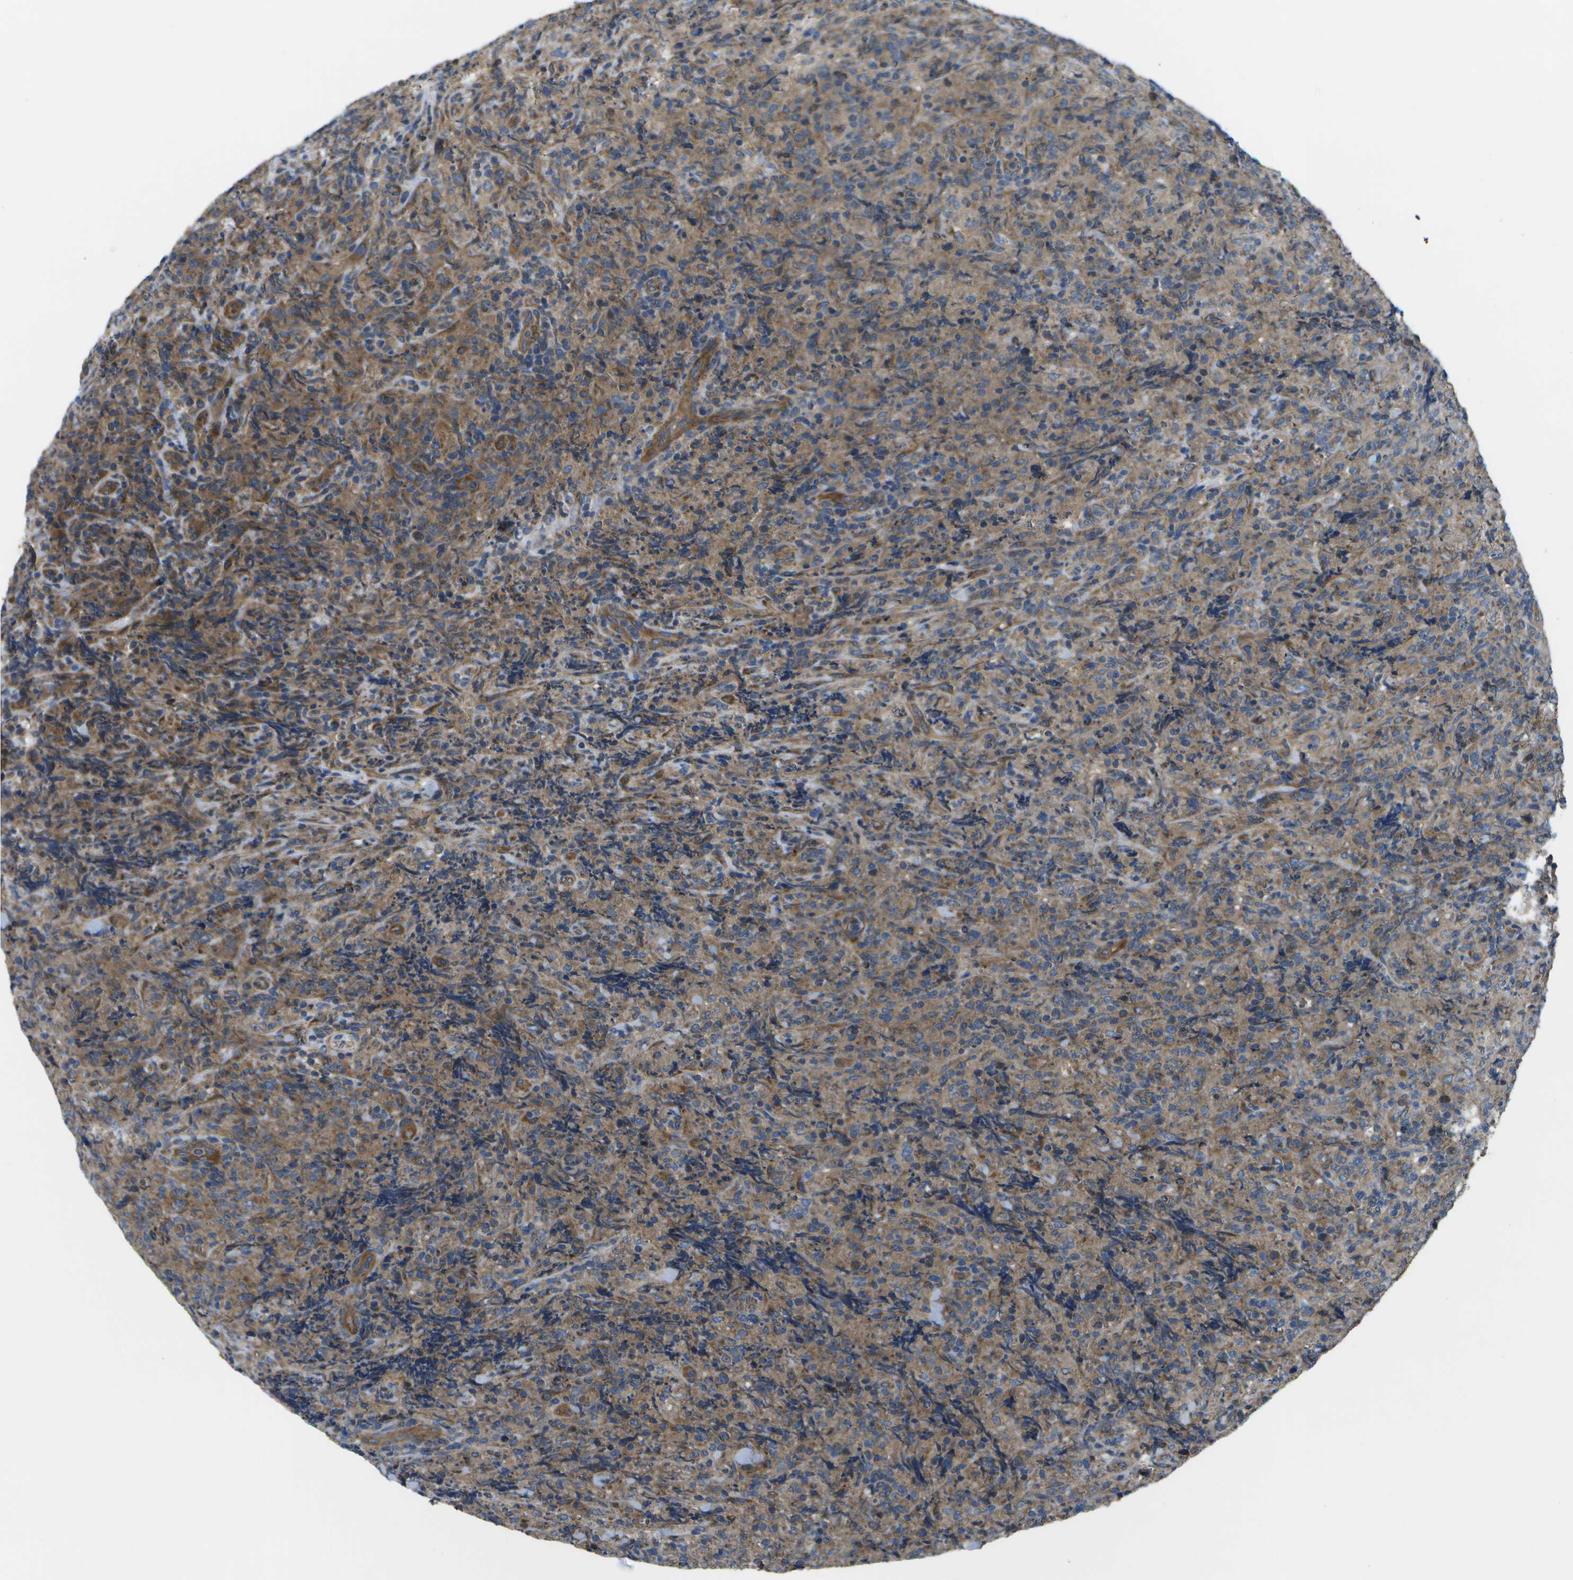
{"staining": {"intensity": "moderate", "quantity": ">75%", "location": "cytoplasmic/membranous"}, "tissue": "lymphoma", "cell_type": "Tumor cells", "image_type": "cancer", "snomed": [{"axis": "morphology", "description": "Malignant lymphoma, non-Hodgkin's type, High grade"}, {"axis": "topography", "description": "Tonsil"}], "caption": "High-grade malignant lymphoma, non-Hodgkin's type stained with DAB immunohistochemistry (IHC) demonstrates medium levels of moderate cytoplasmic/membranous staining in about >75% of tumor cells. (Stains: DAB (3,3'-diaminobenzidine) in brown, nuclei in blue, Microscopy: brightfield microscopy at high magnification).", "gene": "MVK", "patient": {"sex": "female", "age": 36}}